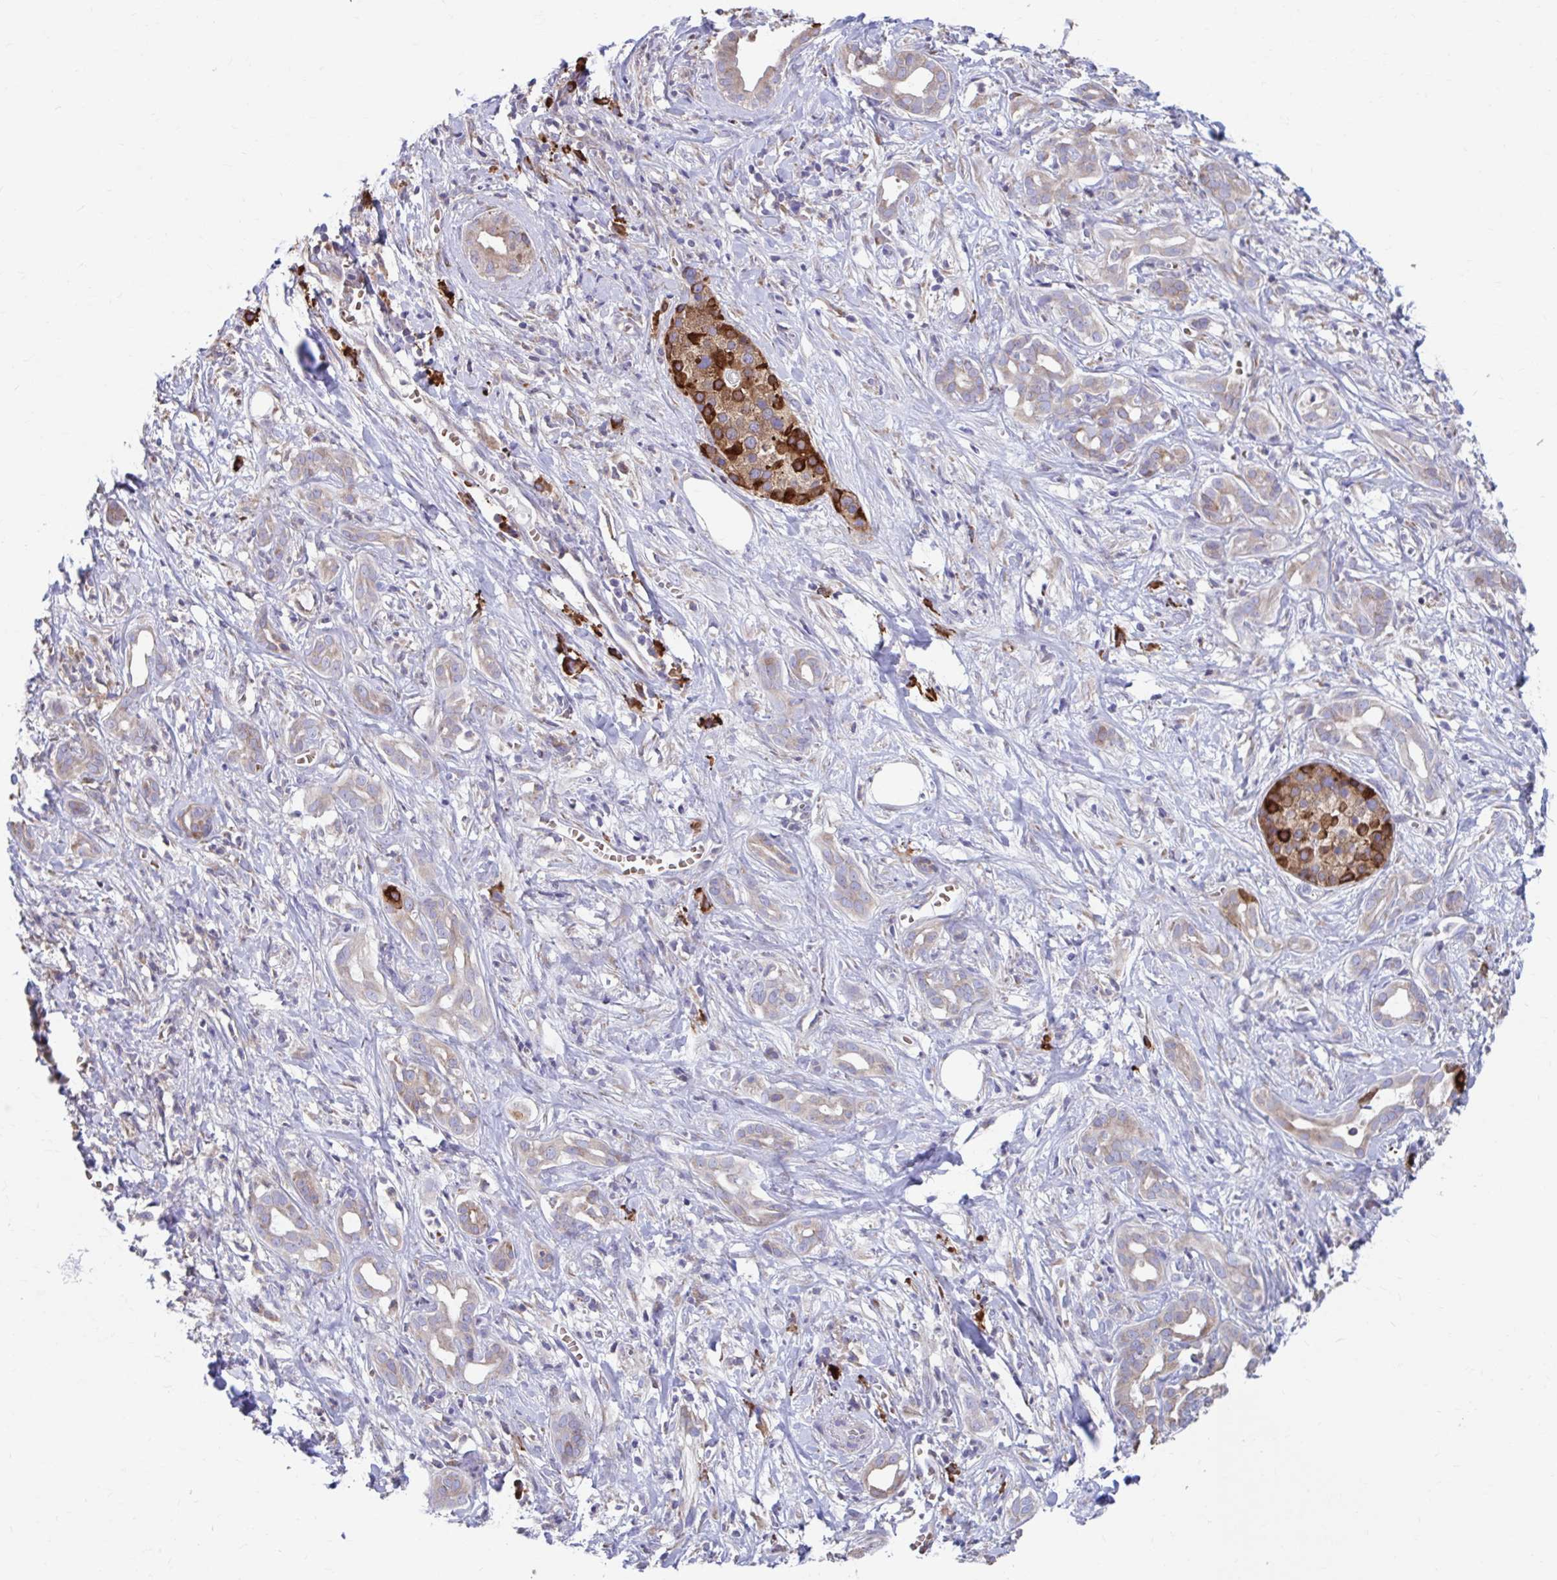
{"staining": {"intensity": "weak", "quantity": ">75%", "location": "cytoplasmic/membranous"}, "tissue": "pancreatic cancer", "cell_type": "Tumor cells", "image_type": "cancer", "snomed": [{"axis": "morphology", "description": "Adenocarcinoma, NOS"}, {"axis": "topography", "description": "Pancreas"}], "caption": "The histopathology image shows staining of pancreatic cancer (adenocarcinoma), revealing weak cytoplasmic/membranous protein staining (brown color) within tumor cells.", "gene": "FKBP2", "patient": {"sex": "male", "age": 61}}